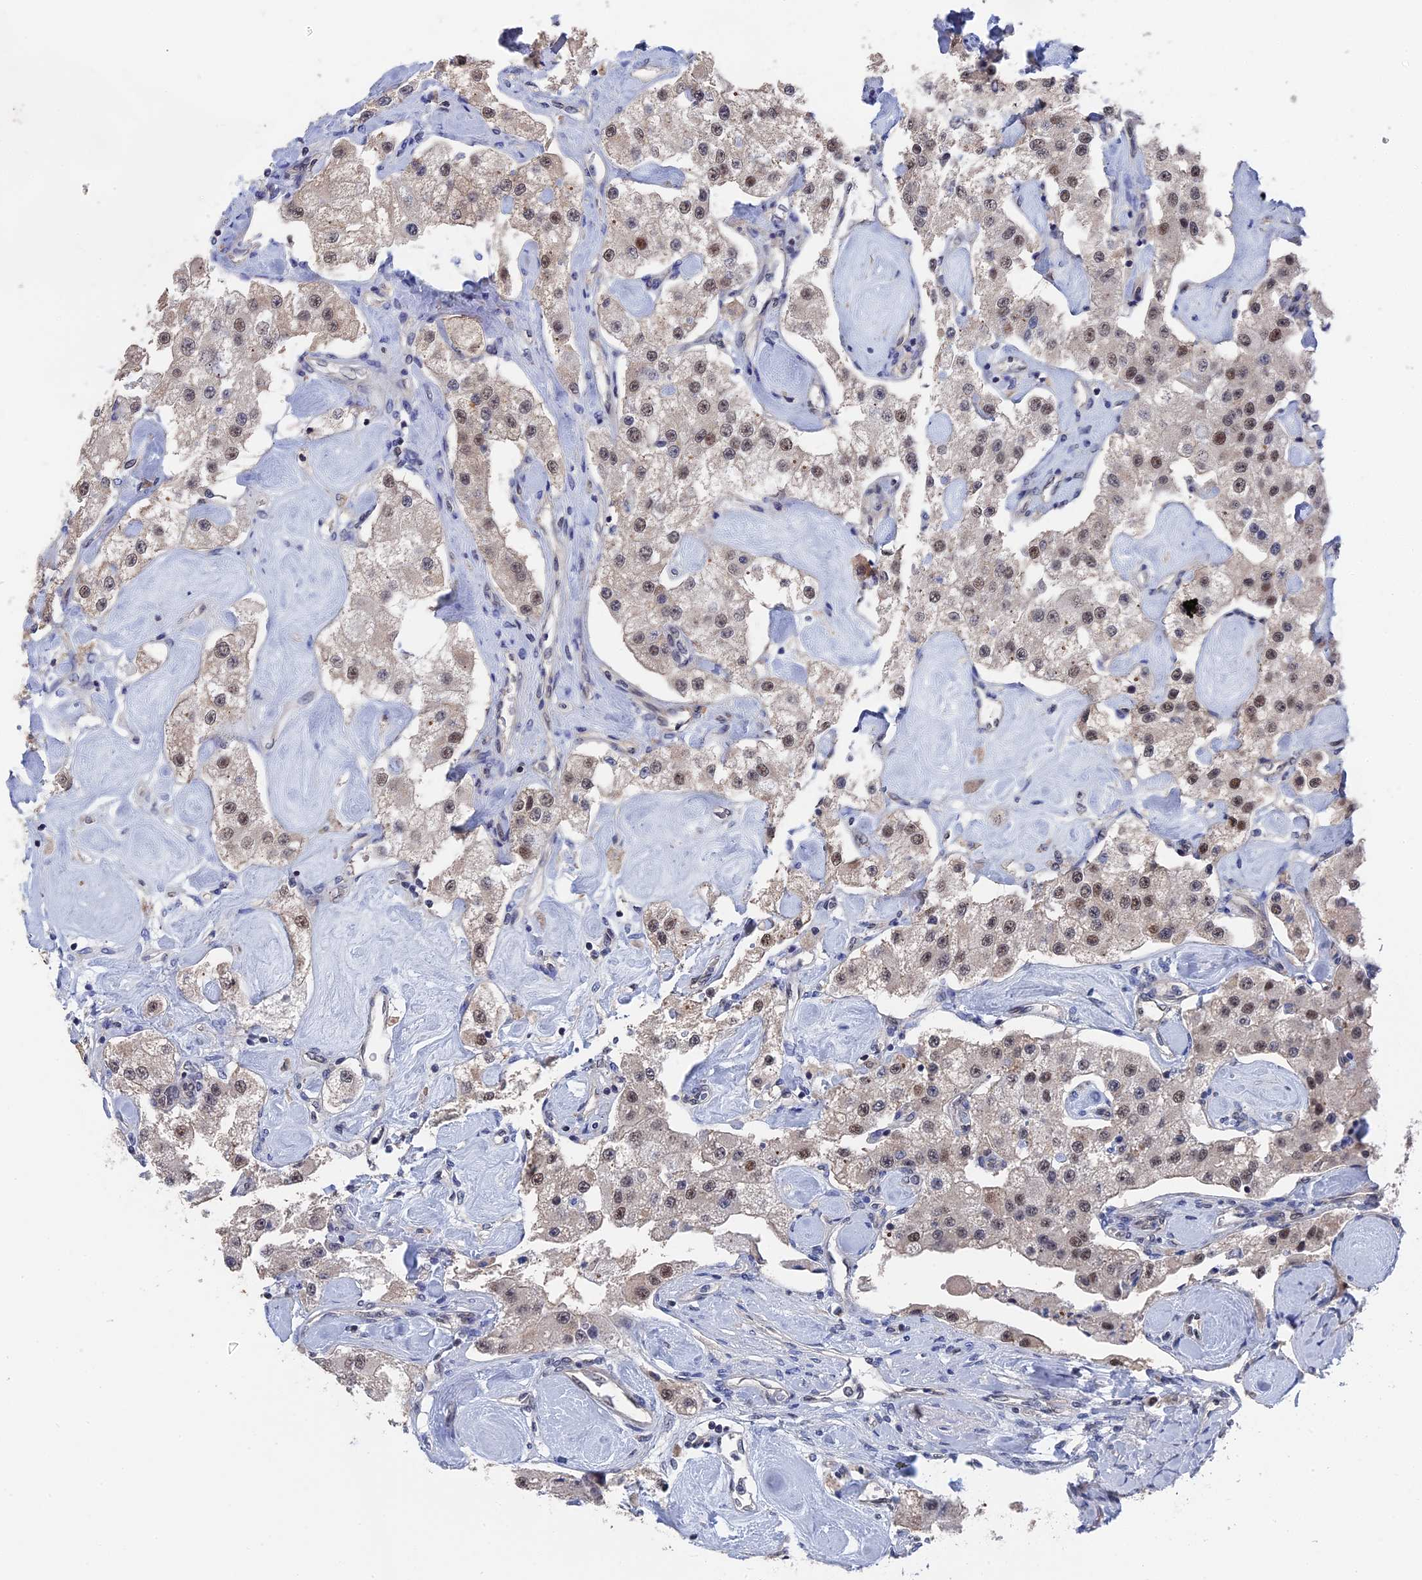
{"staining": {"intensity": "moderate", "quantity": ">75%", "location": "nuclear"}, "tissue": "carcinoid", "cell_type": "Tumor cells", "image_type": "cancer", "snomed": [{"axis": "morphology", "description": "Carcinoid, malignant, NOS"}, {"axis": "topography", "description": "Pancreas"}], "caption": "High-magnification brightfield microscopy of carcinoid (malignant) stained with DAB (brown) and counterstained with hematoxylin (blue). tumor cells exhibit moderate nuclear staining is appreciated in approximately>75% of cells. Immunohistochemistry stains the protein in brown and the nuclei are stained blue.", "gene": "TSSC4", "patient": {"sex": "male", "age": 41}}